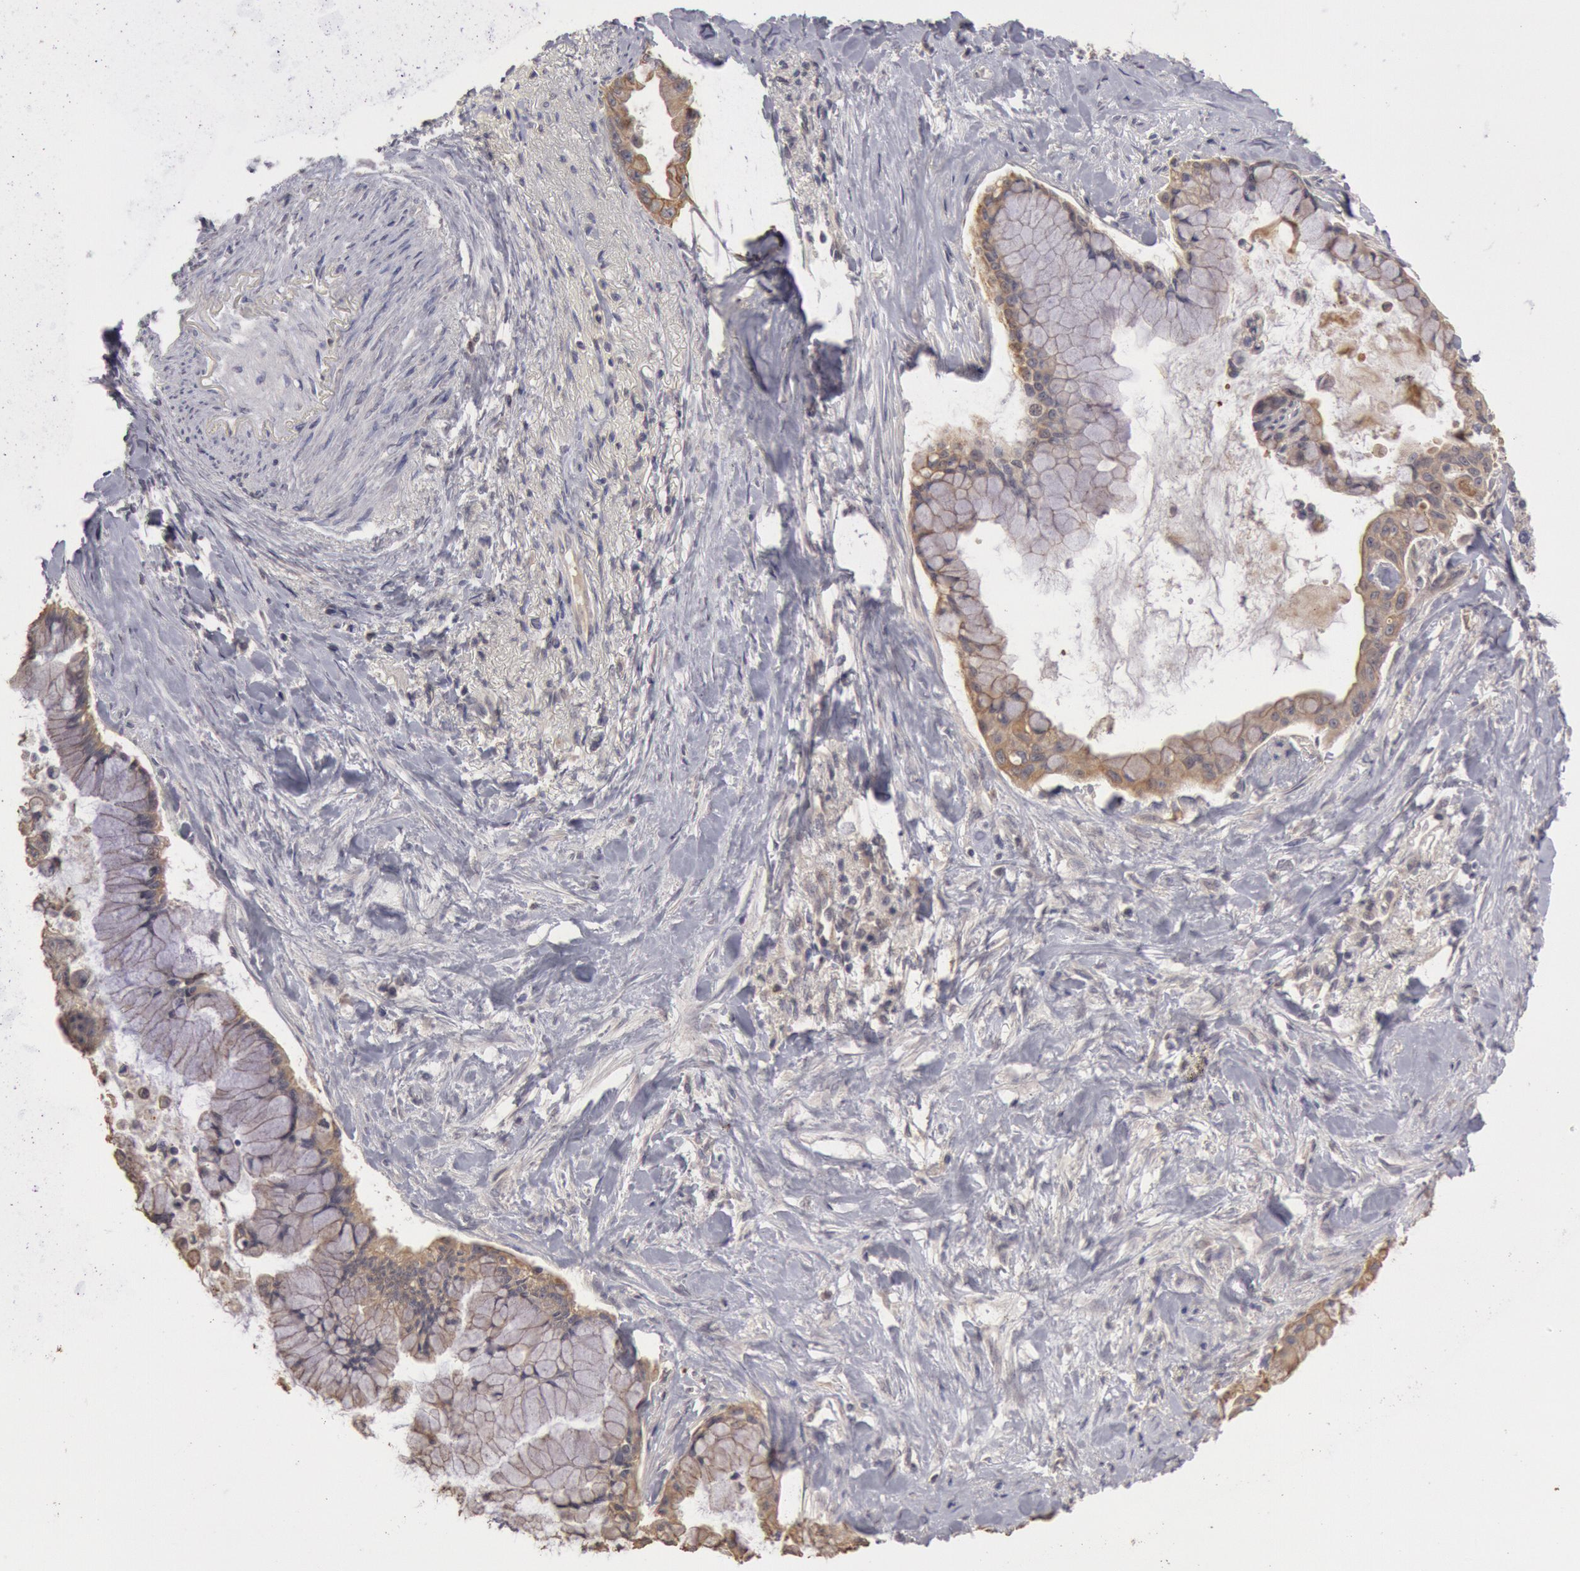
{"staining": {"intensity": "weak", "quantity": ">75%", "location": "cytoplasmic/membranous"}, "tissue": "pancreatic cancer", "cell_type": "Tumor cells", "image_type": "cancer", "snomed": [{"axis": "morphology", "description": "Adenocarcinoma, NOS"}, {"axis": "topography", "description": "Pancreas"}], "caption": "Immunohistochemical staining of human pancreatic cancer demonstrates low levels of weak cytoplasmic/membranous protein expression in approximately >75% of tumor cells.", "gene": "ZFP36L1", "patient": {"sex": "male", "age": 59}}